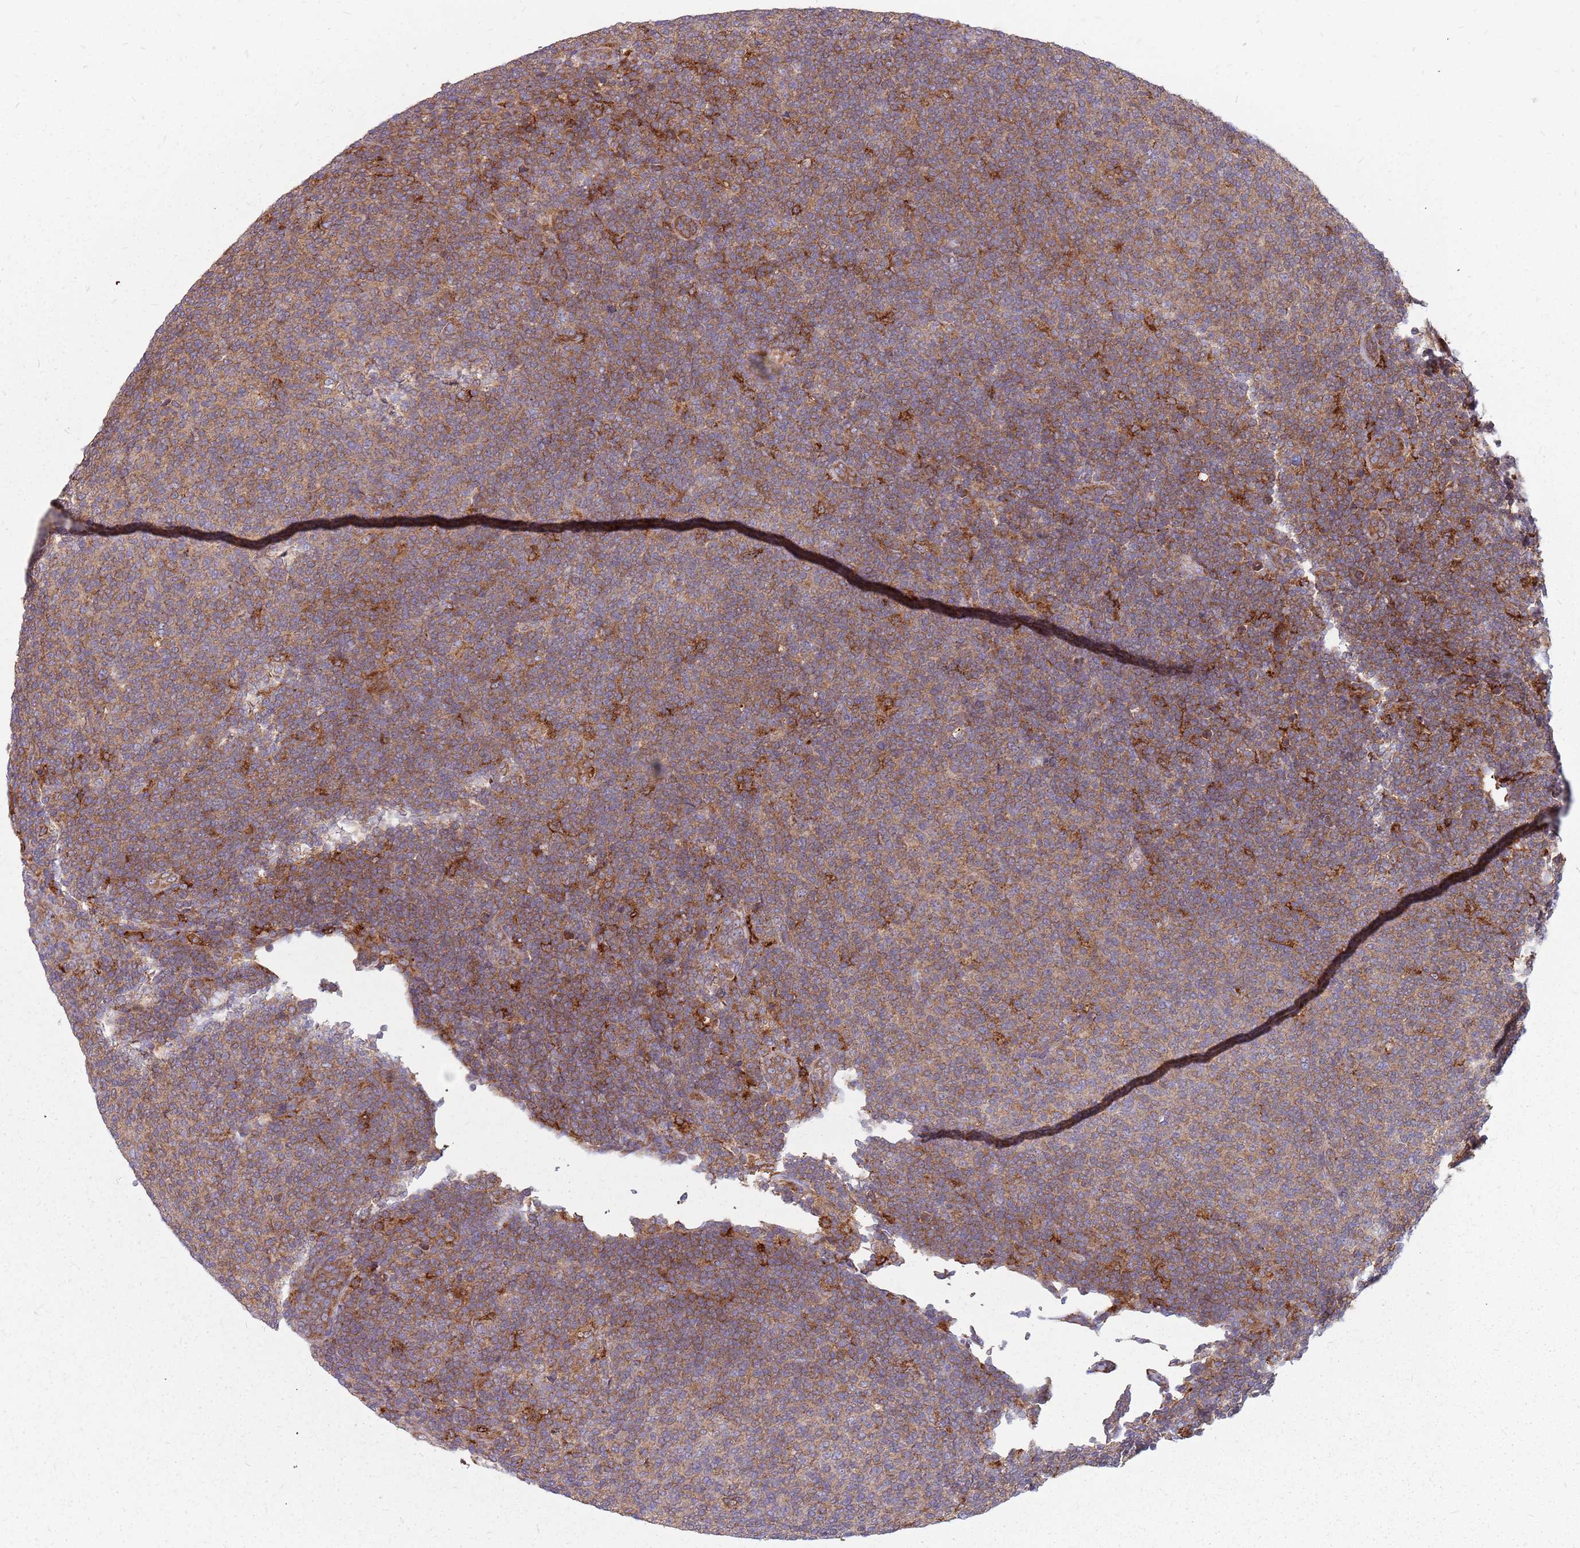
{"staining": {"intensity": "moderate", "quantity": ">75%", "location": "cytoplasmic/membranous"}, "tissue": "lymphoma", "cell_type": "Tumor cells", "image_type": "cancer", "snomed": [{"axis": "morphology", "description": "Malignant lymphoma, non-Hodgkin's type, Low grade"}, {"axis": "topography", "description": "Lymph node"}], "caption": "IHC micrograph of neoplastic tissue: low-grade malignant lymphoma, non-Hodgkin's type stained using immunohistochemistry reveals medium levels of moderate protein expression localized specifically in the cytoplasmic/membranous of tumor cells, appearing as a cytoplasmic/membranous brown color.", "gene": "NME4", "patient": {"sex": "male", "age": 66}}